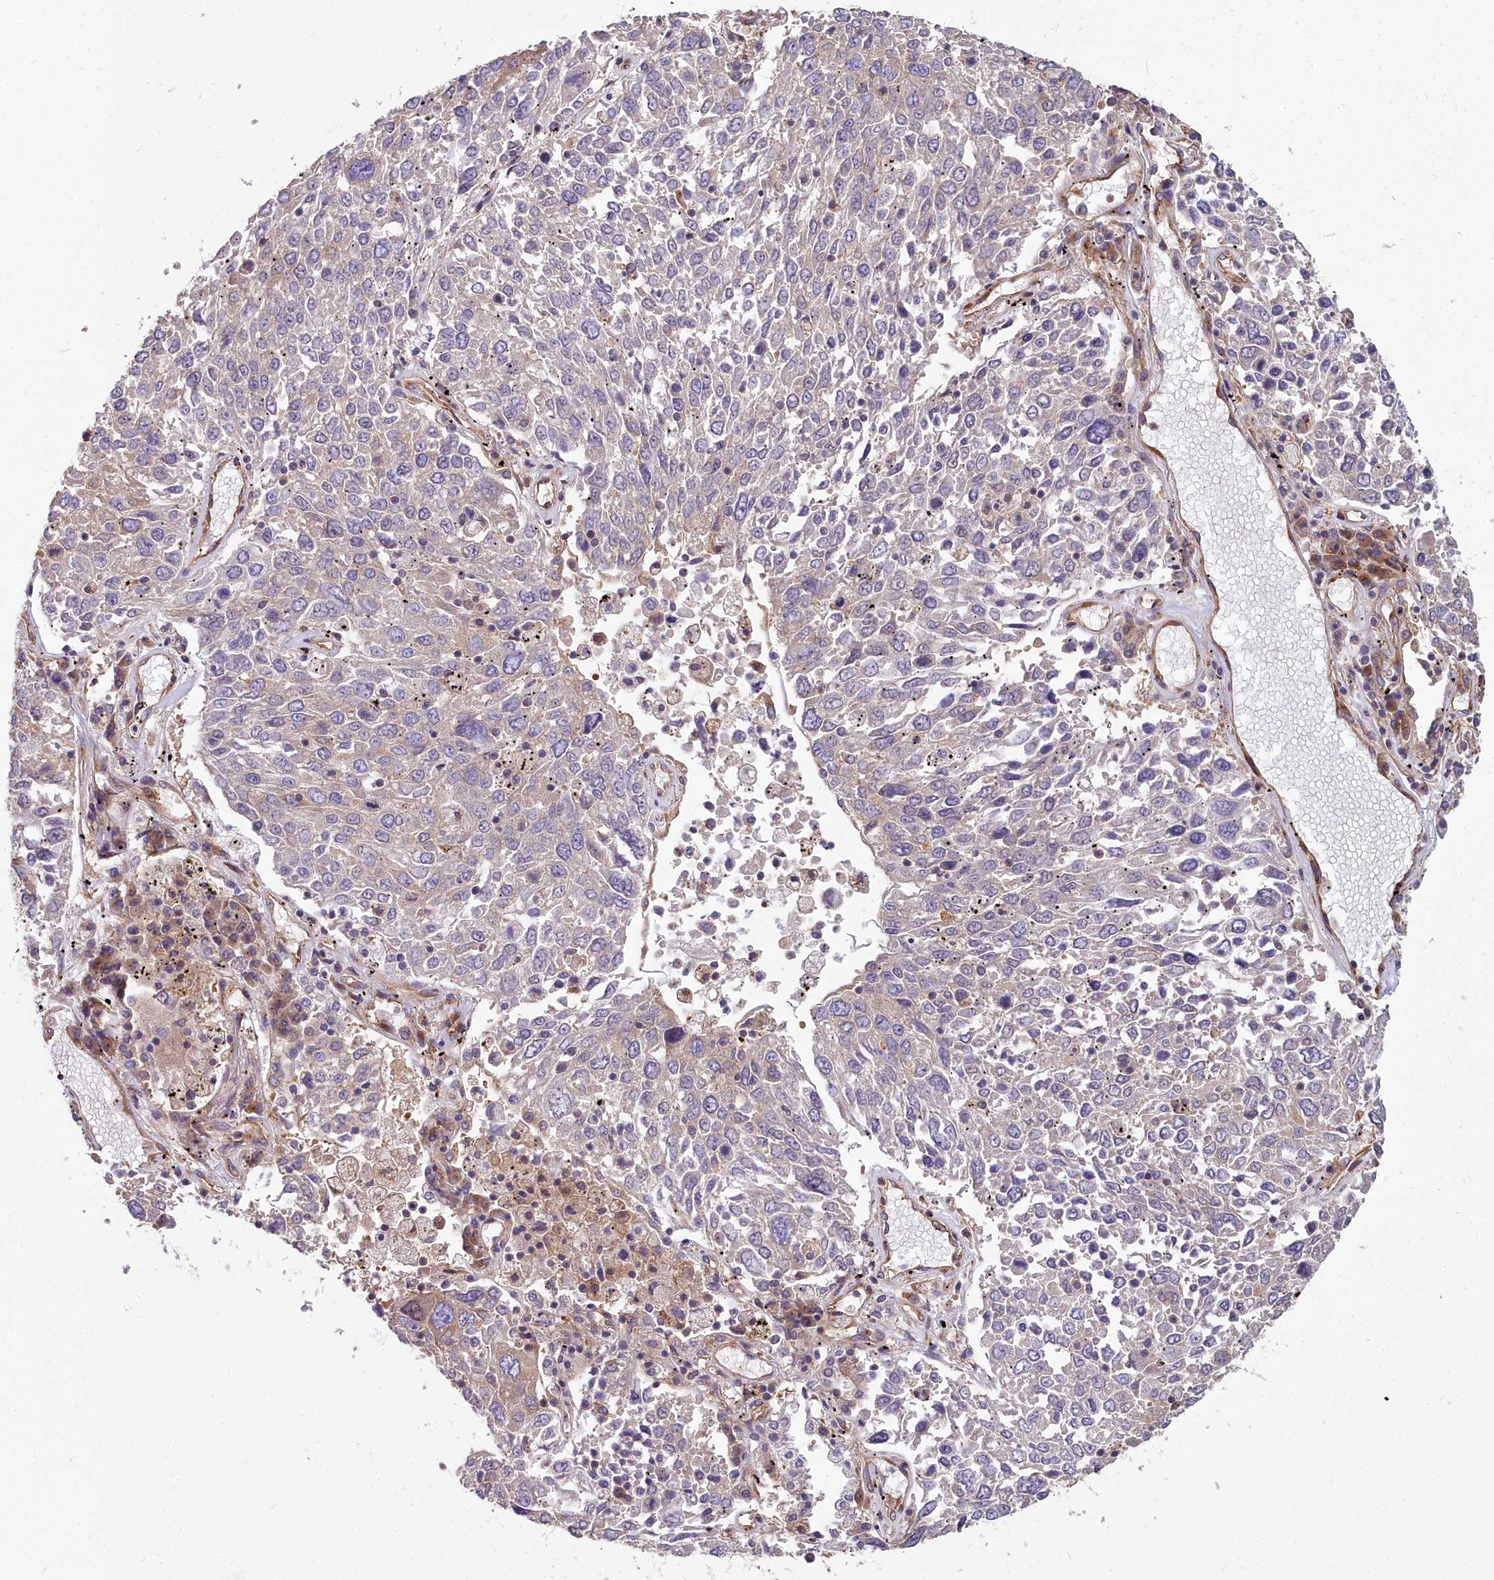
{"staining": {"intensity": "negative", "quantity": "none", "location": "none"}, "tissue": "lung cancer", "cell_type": "Tumor cells", "image_type": "cancer", "snomed": [{"axis": "morphology", "description": "Squamous cell carcinoma, NOS"}, {"axis": "topography", "description": "Lung"}], "caption": "High magnification brightfield microscopy of lung squamous cell carcinoma stained with DAB (3,3'-diaminobenzidine) (brown) and counterstained with hematoxylin (blue): tumor cells show no significant staining. Nuclei are stained in blue.", "gene": "DCTN3", "patient": {"sex": "male", "age": 65}}